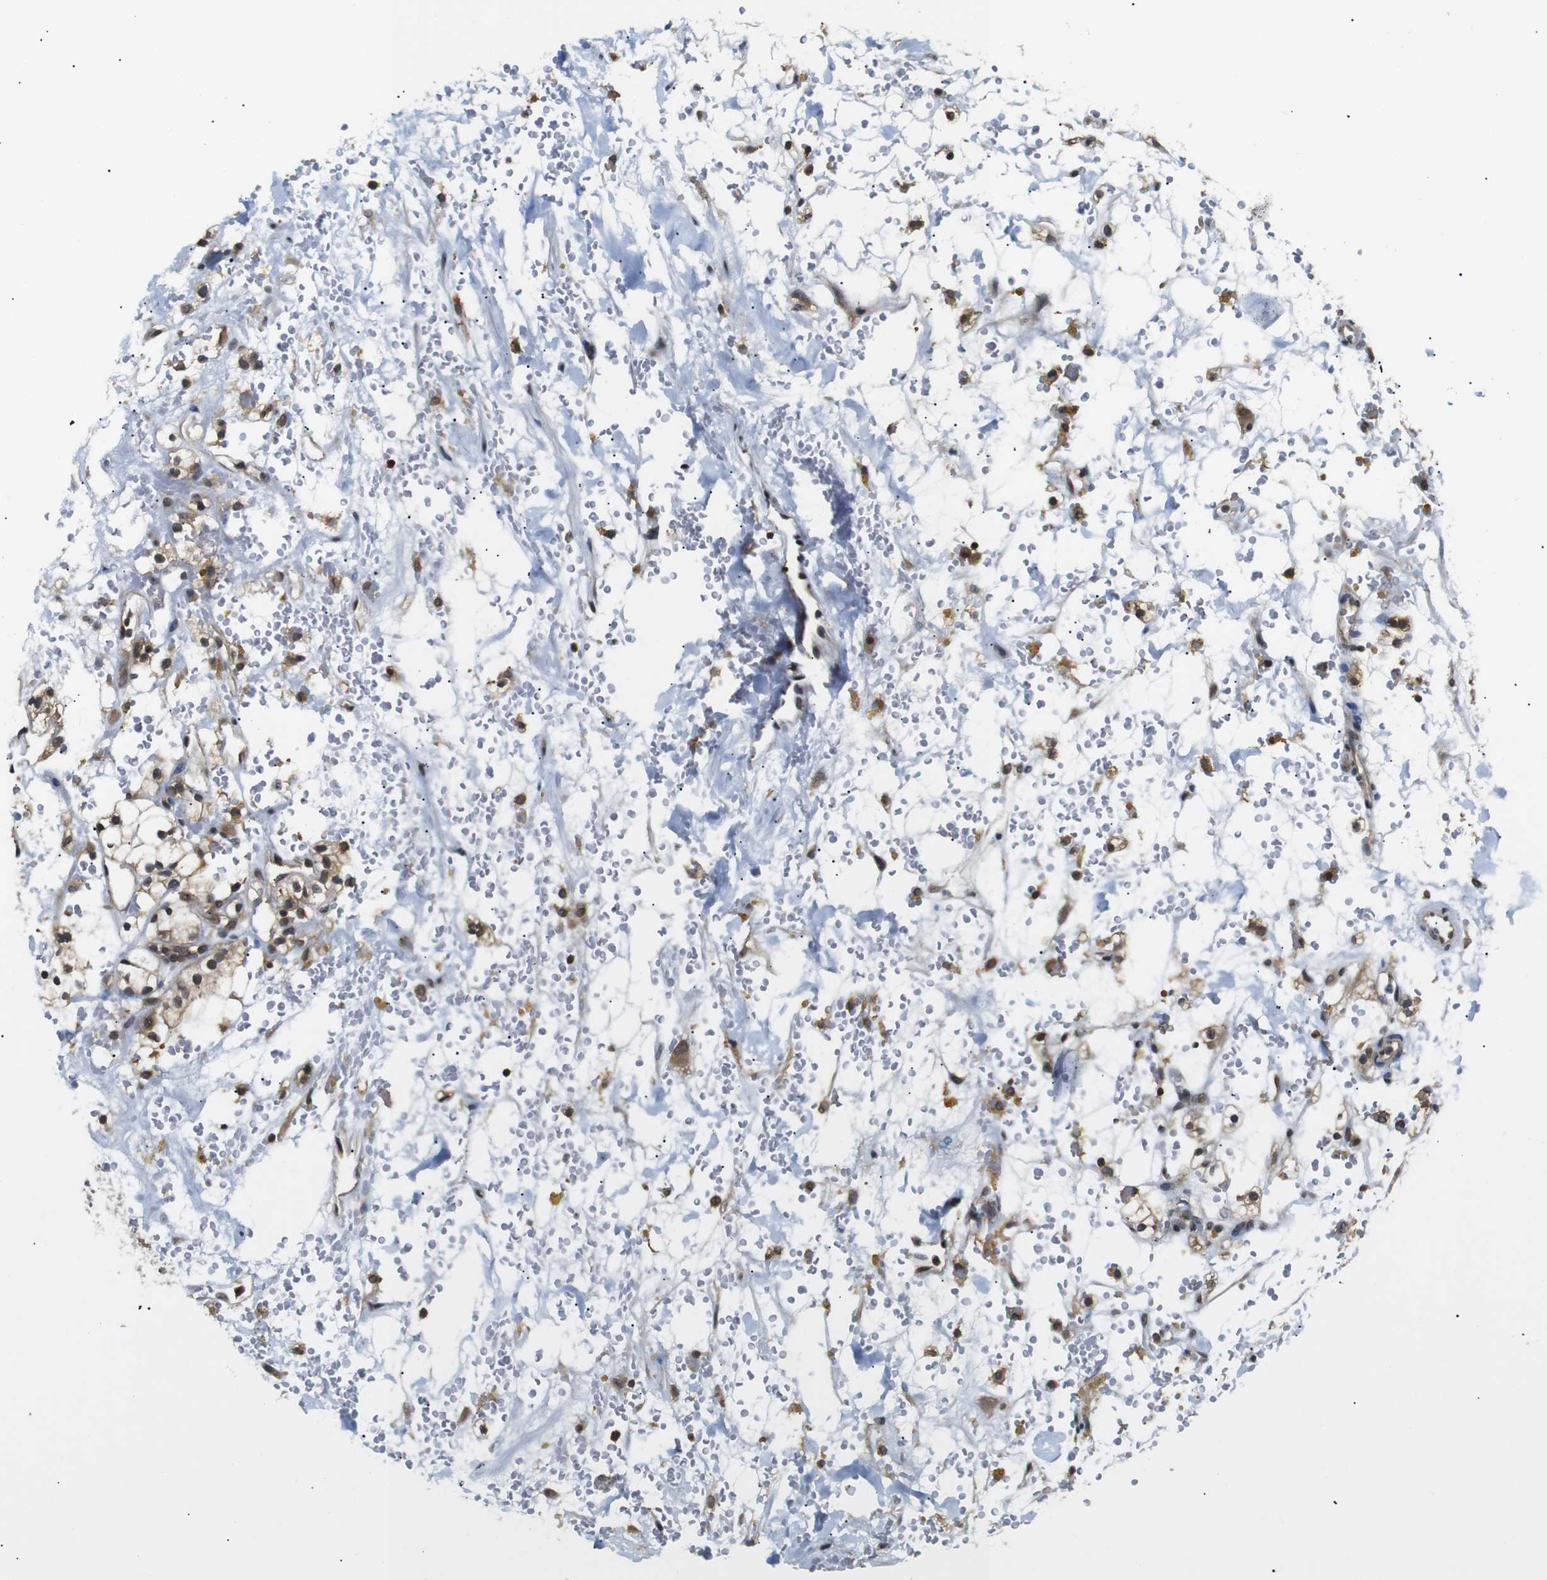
{"staining": {"intensity": "weak", "quantity": "<25%", "location": "nuclear"}, "tissue": "renal cancer", "cell_type": "Tumor cells", "image_type": "cancer", "snomed": [{"axis": "morphology", "description": "Adenocarcinoma, NOS"}, {"axis": "topography", "description": "Kidney"}], "caption": "Adenocarcinoma (renal) was stained to show a protein in brown. There is no significant expression in tumor cells. Brightfield microscopy of immunohistochemistry (IHC) stained with DAB (3,3'-diaminobenzidine) (brown) and hematoxylin (blue), captured at high magnification.", "gene": "UBXN1", "patient": {"sex": "male", "age": 61}}